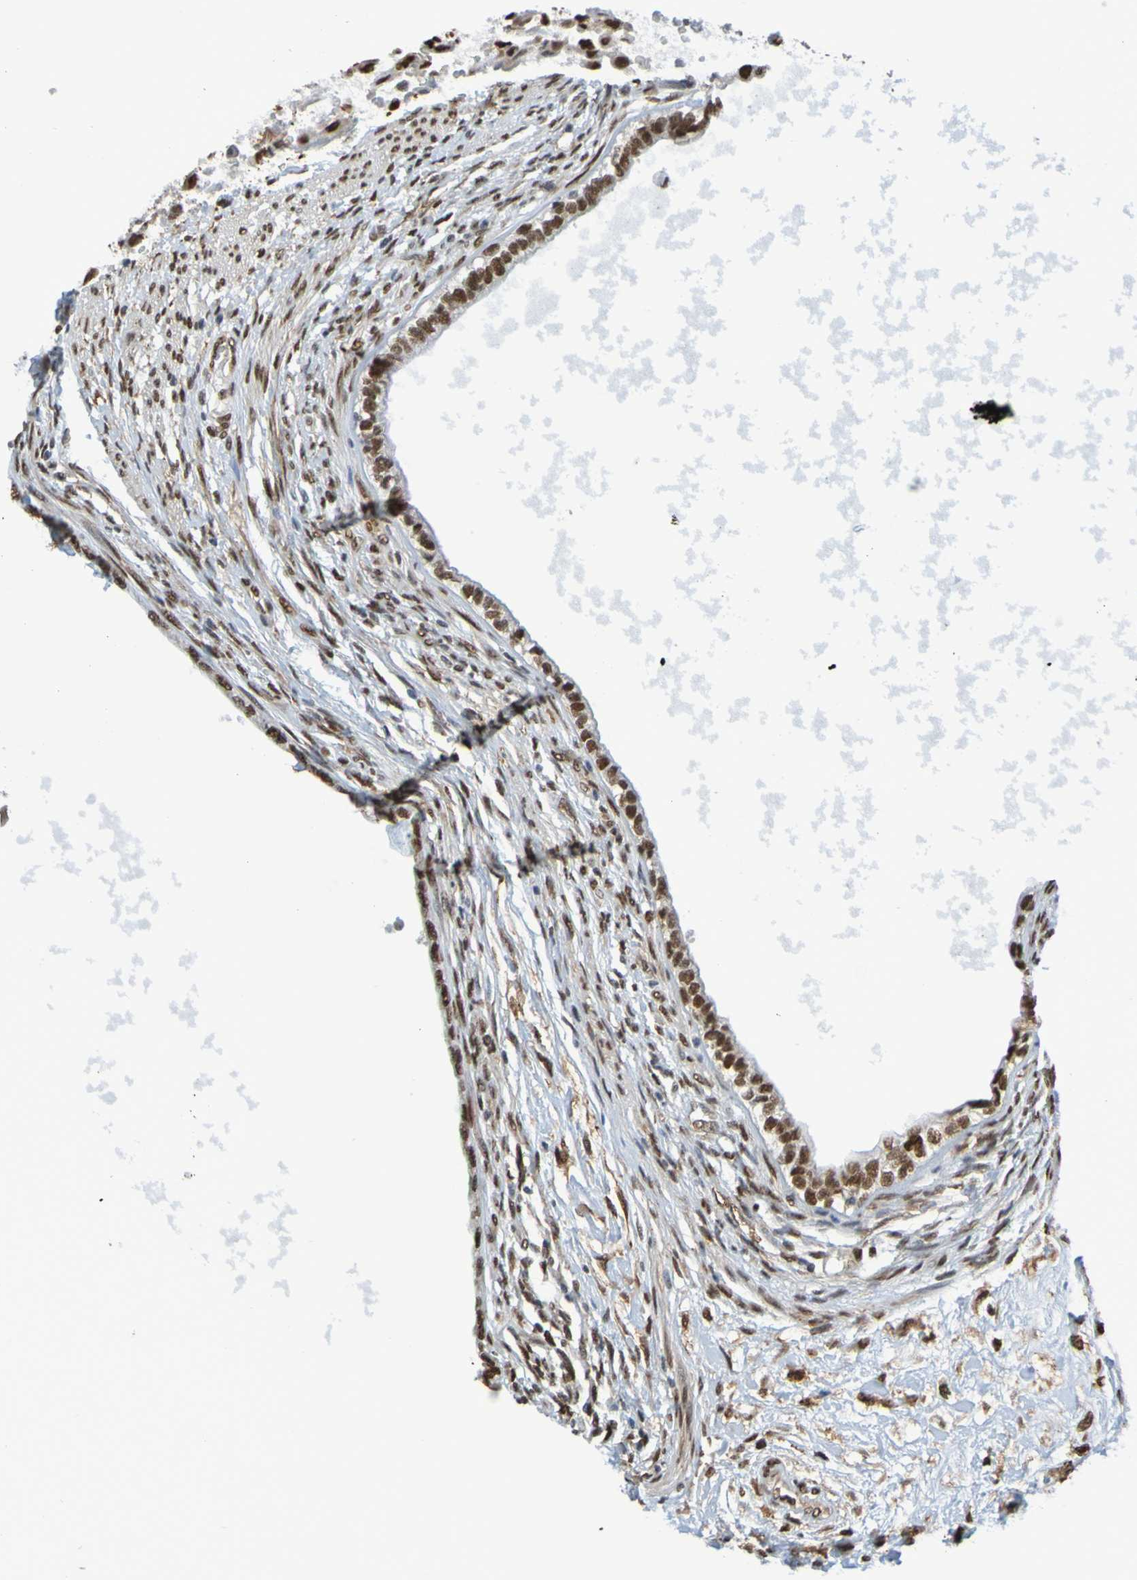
{"staining": {"intensity": "strong", "quantity": ">75%", "location": "nuclear"}, "tissue": "testis cancer", "cell_type": "Tumor cells", "image_type": "cancer", "snomed": [{"axis": "morphology", "description": "Carcinoma, Embryonal, NOS"}, {"axis": "topography", "description": "Testis"}], "caption": "A micrograph showing strong nuclear positivity in approximately >75% of tumor cells in embryonal carcinoma (testis), as visualized by brown immunohistochemical staining.", "gene": "HDAC2", "patient": {"sex": "male", "age": 26}}